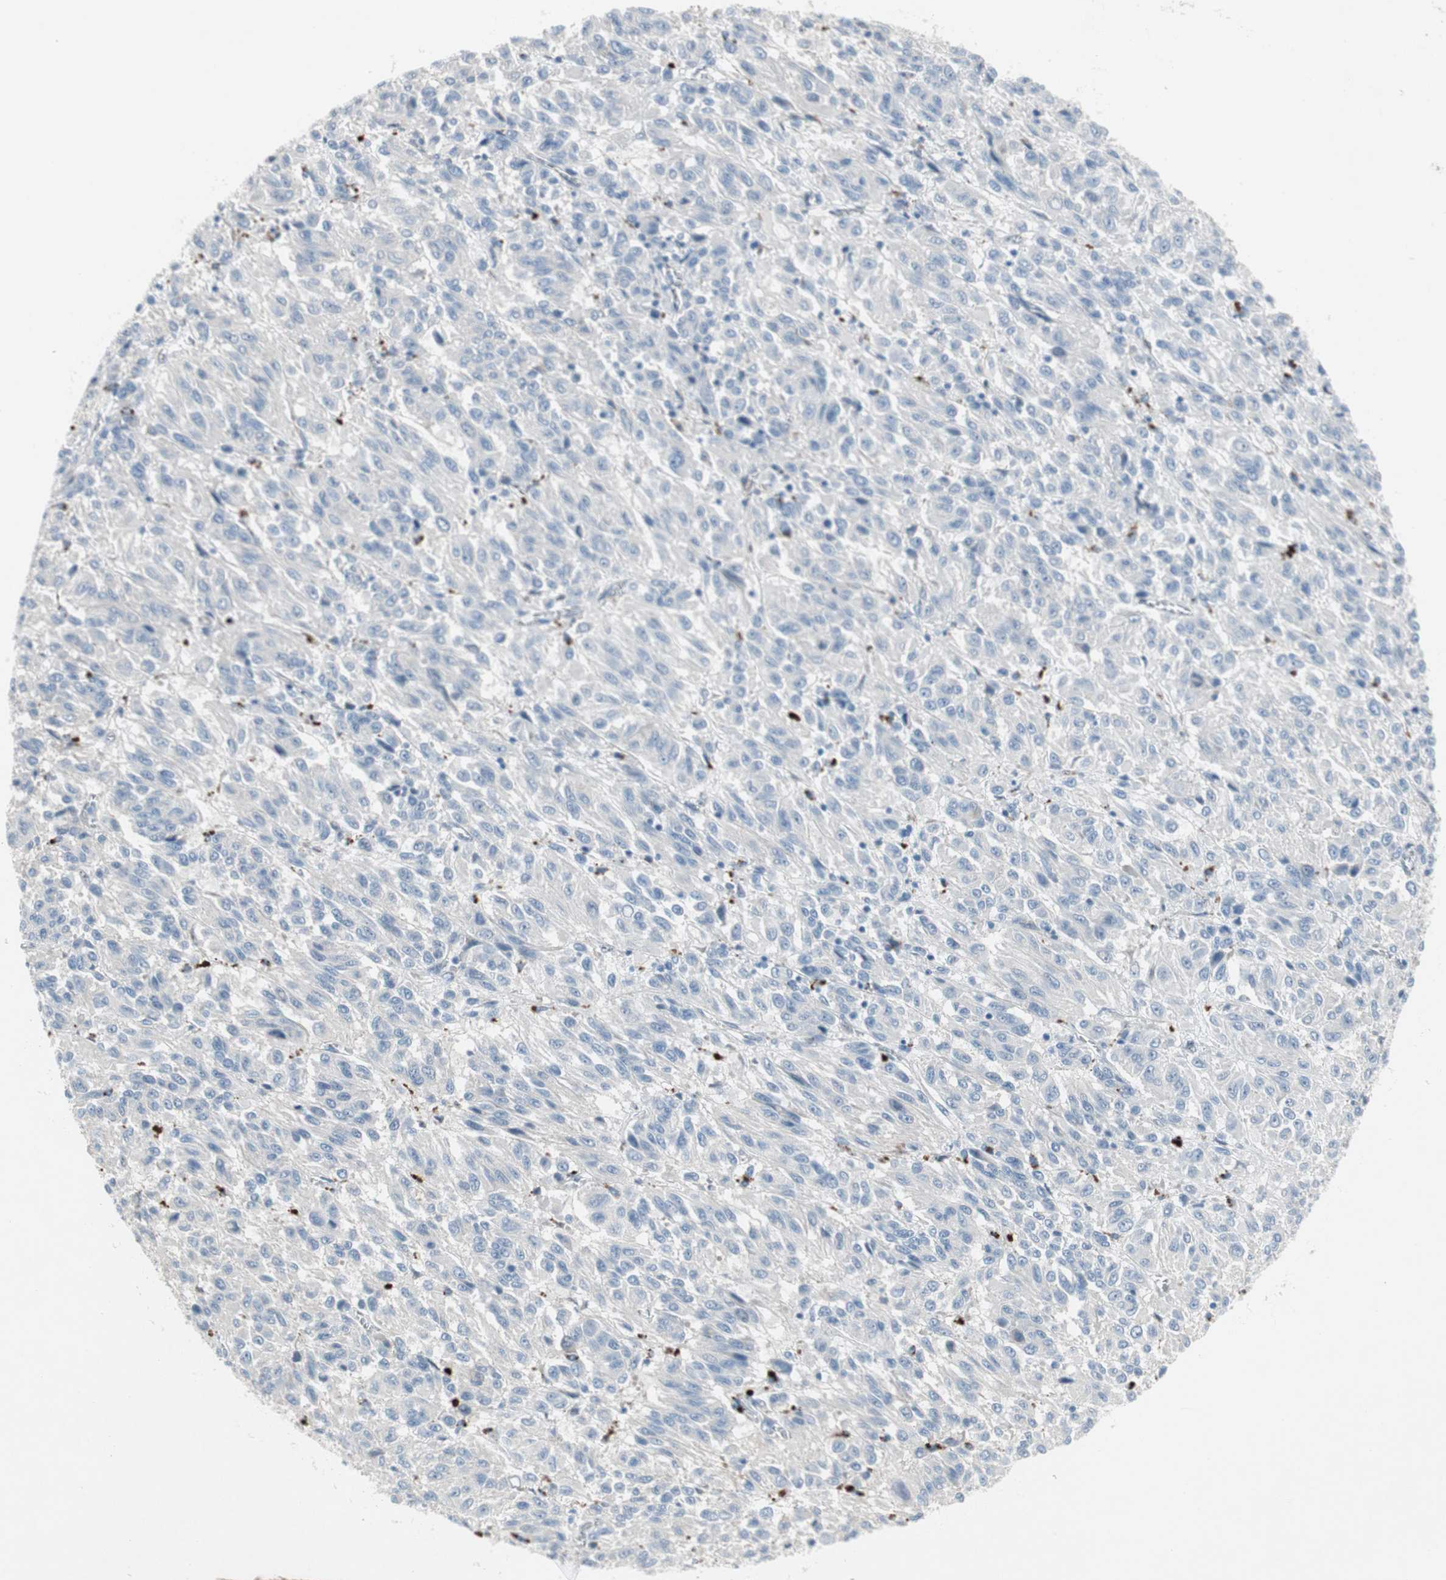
{"staining": {"intensity": "negative", "quantity": "none", "location": "none"}, "tissue": "melanoma", "cell_type": "Tumor cells", "image_type": "cancer", "snomed": [{"axis": "morphology", "description": "Malignant melanoma, Metastatic site"}, {"axis": "topography", "description": "Lung"}], "caption": "The photomicrograph displays no significant positivity in tumor cells of melanoma. (DAB (3,3'-diaminobenzidine) IHC with hematoxylin counter stain).", "gene": "CAND2", "patient": {"sex": "male", "age": 64}}